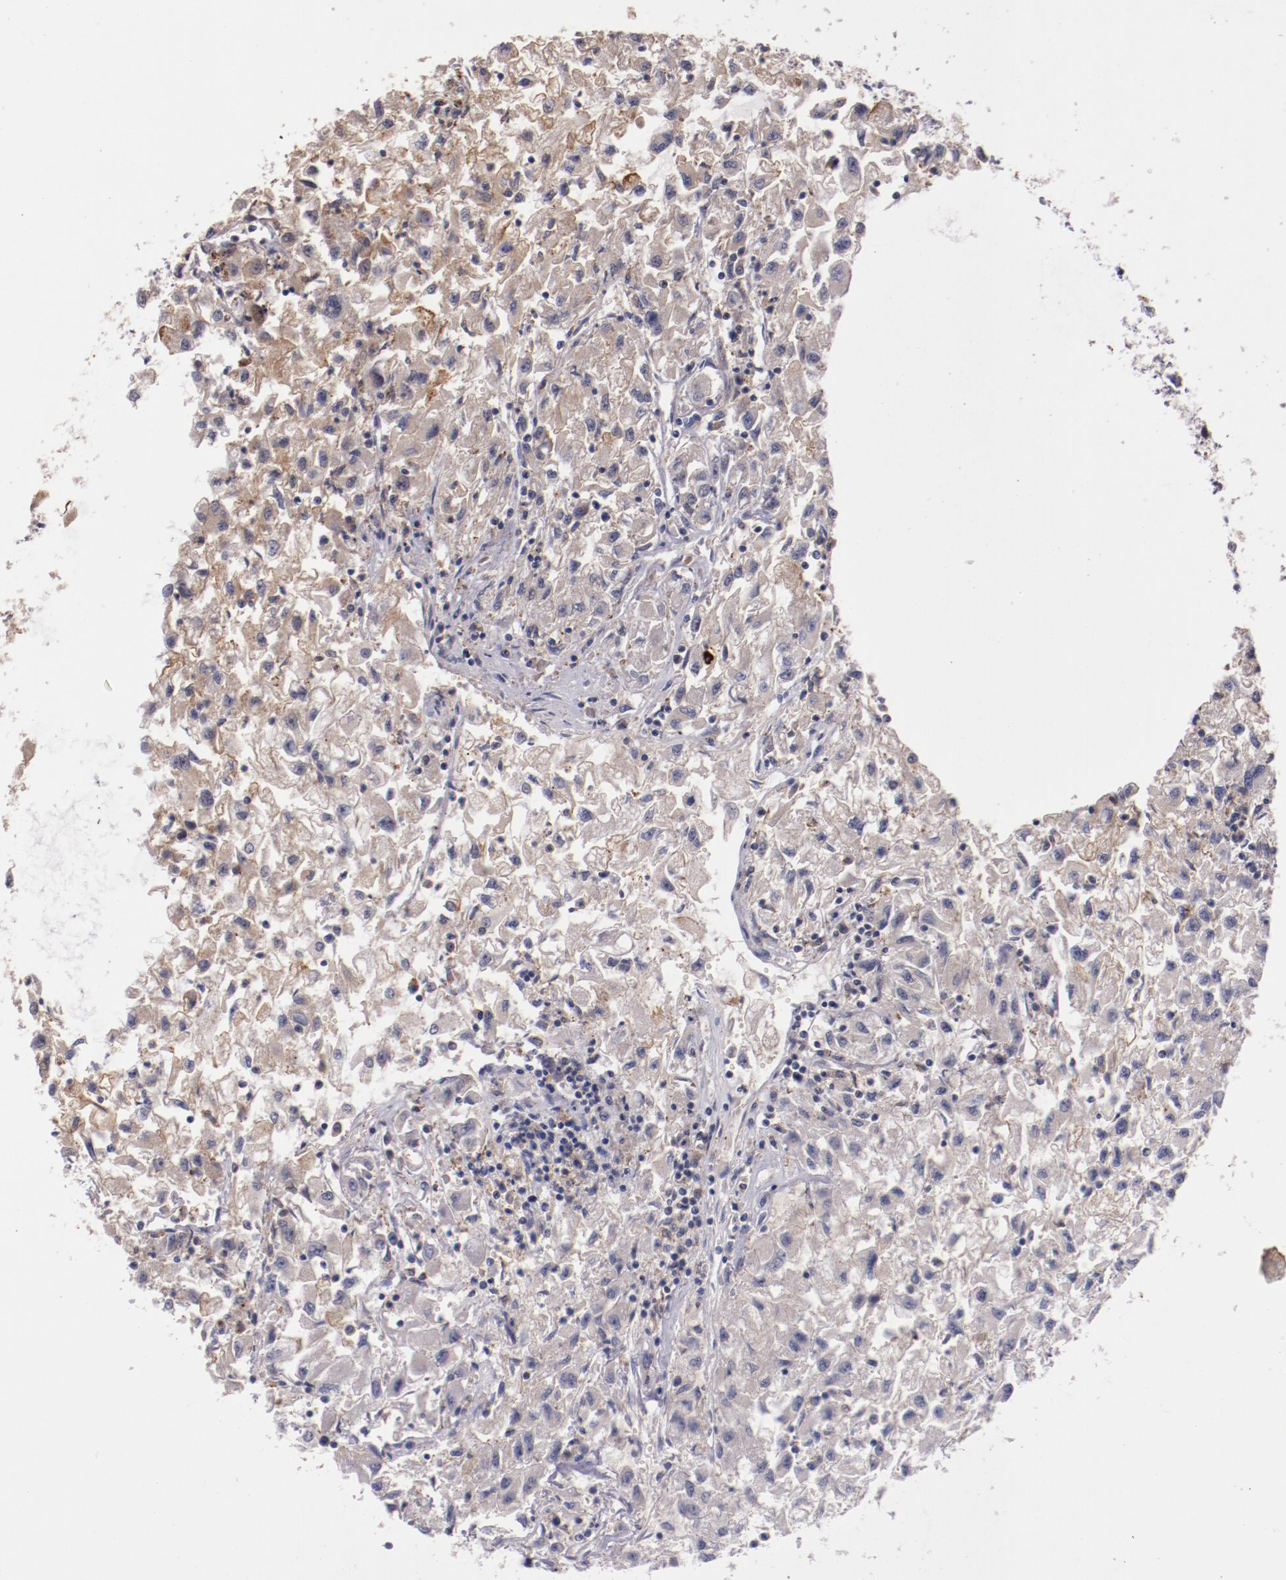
{"staining": {"intensity": "weak", "quantity": ">75%", "location": "cytoplasmic/membranous"}, "tissue": "renal cancer", "cell_type": "Tumor cells", "image_type": "cancer", "snomed": [{"axis": "morphology", "description": "Adenocarcinoma, NOS"}, {"axis": "topography", "description": "Kidney"}], "caption": "Protein expression analysis of renal adenocarcinoma exhibits weak cytoplasmic/membranous staining in approximately >75% of tumor cells. The protein is stained brown, and the nuclei are stained in blue (DAB (3,3'-diaminobenzidine) IHC with brightfield microscopy, high magnification).", "gene": "SYP", "patient": {"sex": "male", "age": 59}}